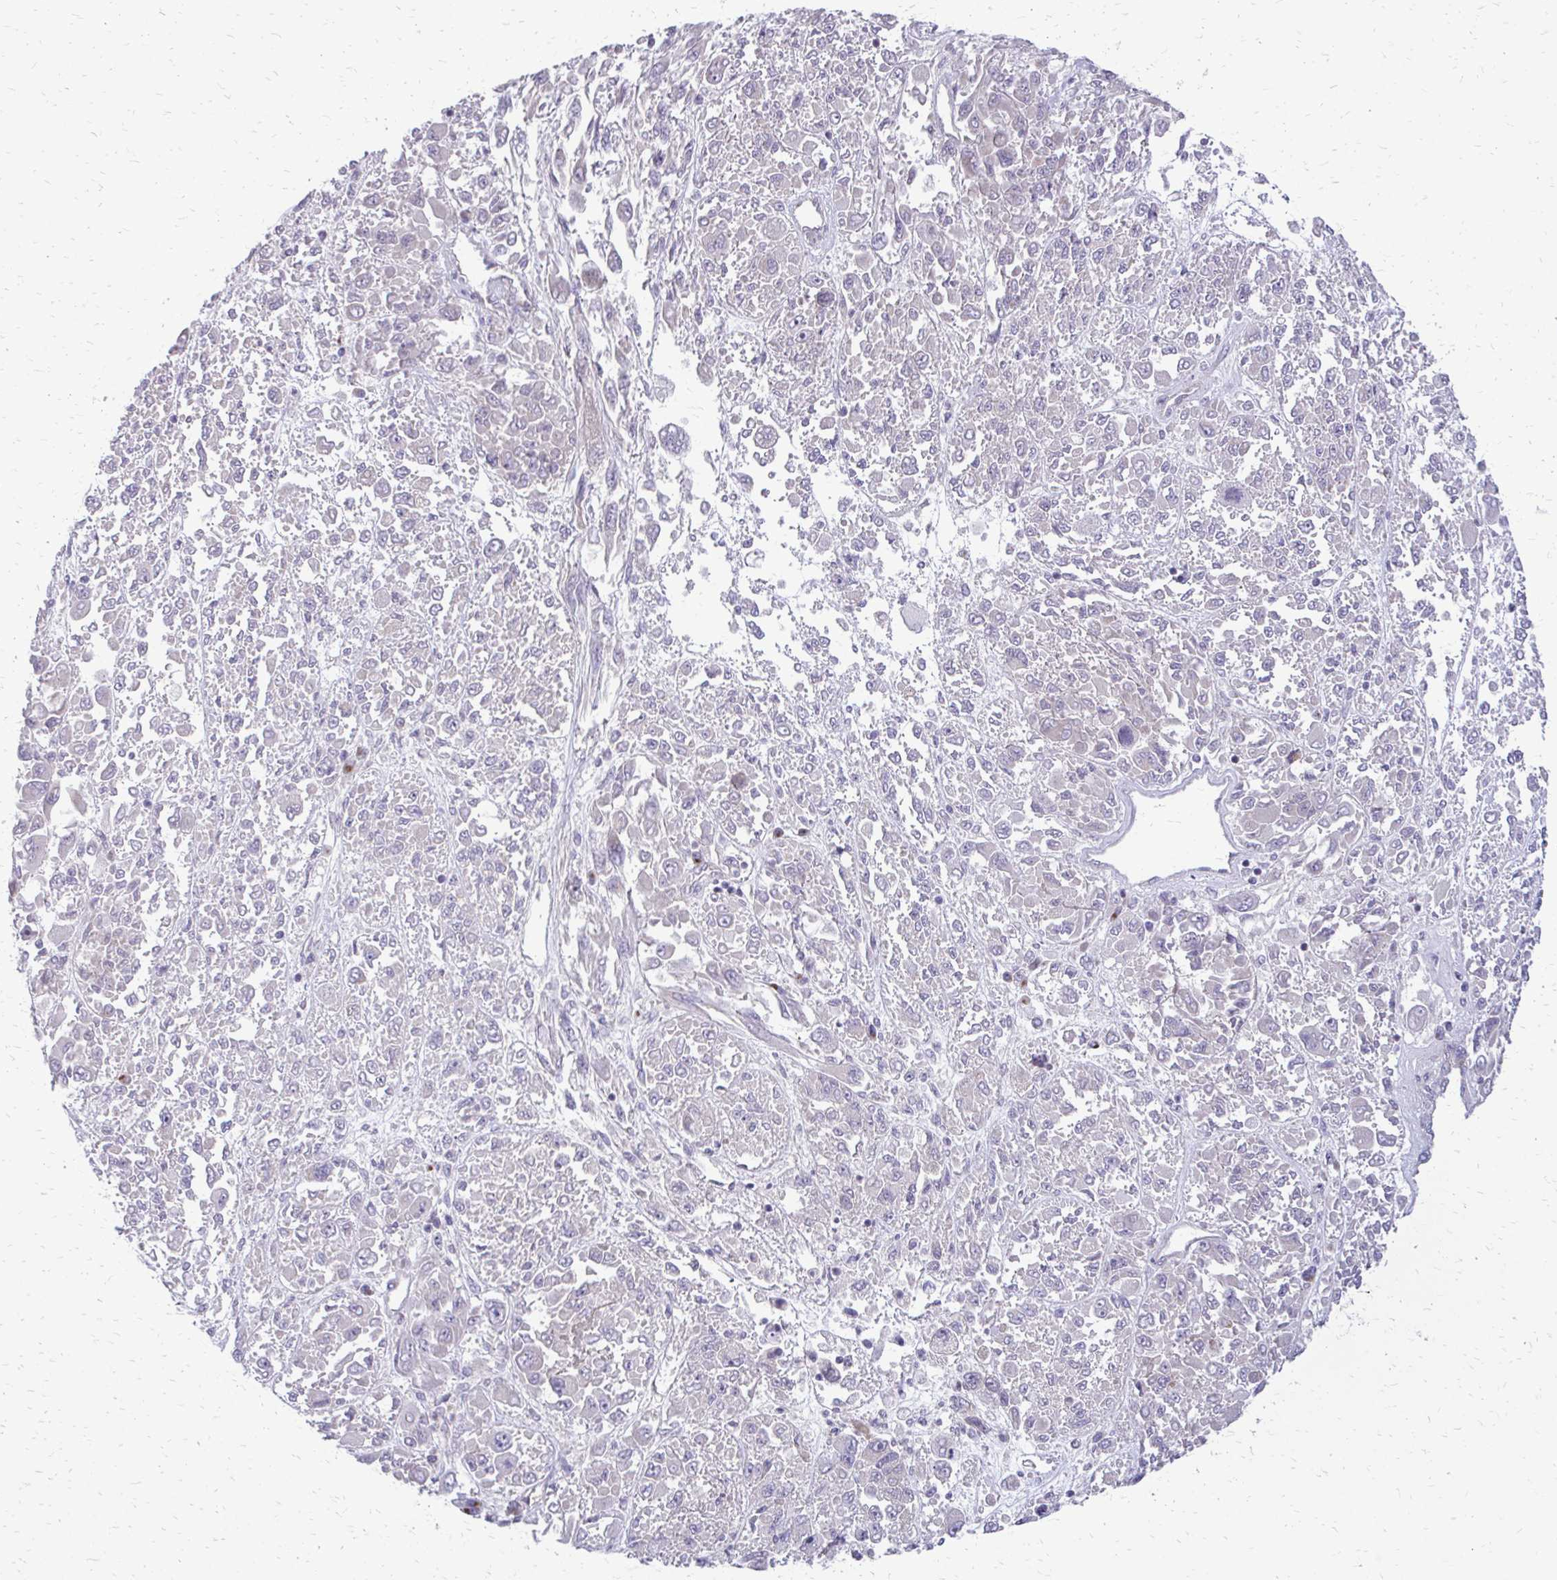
{"staining": {"intensity": "negative", "quantity": "none", "location": "none"}, "tissue": "melanoma", "cell_type": "Tumor cells", "image_type": "cancer", "snomed": [{"axis": "morphology", "description": "Malignant melanoma, NOS"}, {"axis": "topography", "description": "Skin"}], "caption": "The immunohistochemistry photomicrograph has no significant expression in tumor cells of malignant melanoma tissue.", "gene": "FUNDC2", "patient": {"sex": "female", "age": 91}}